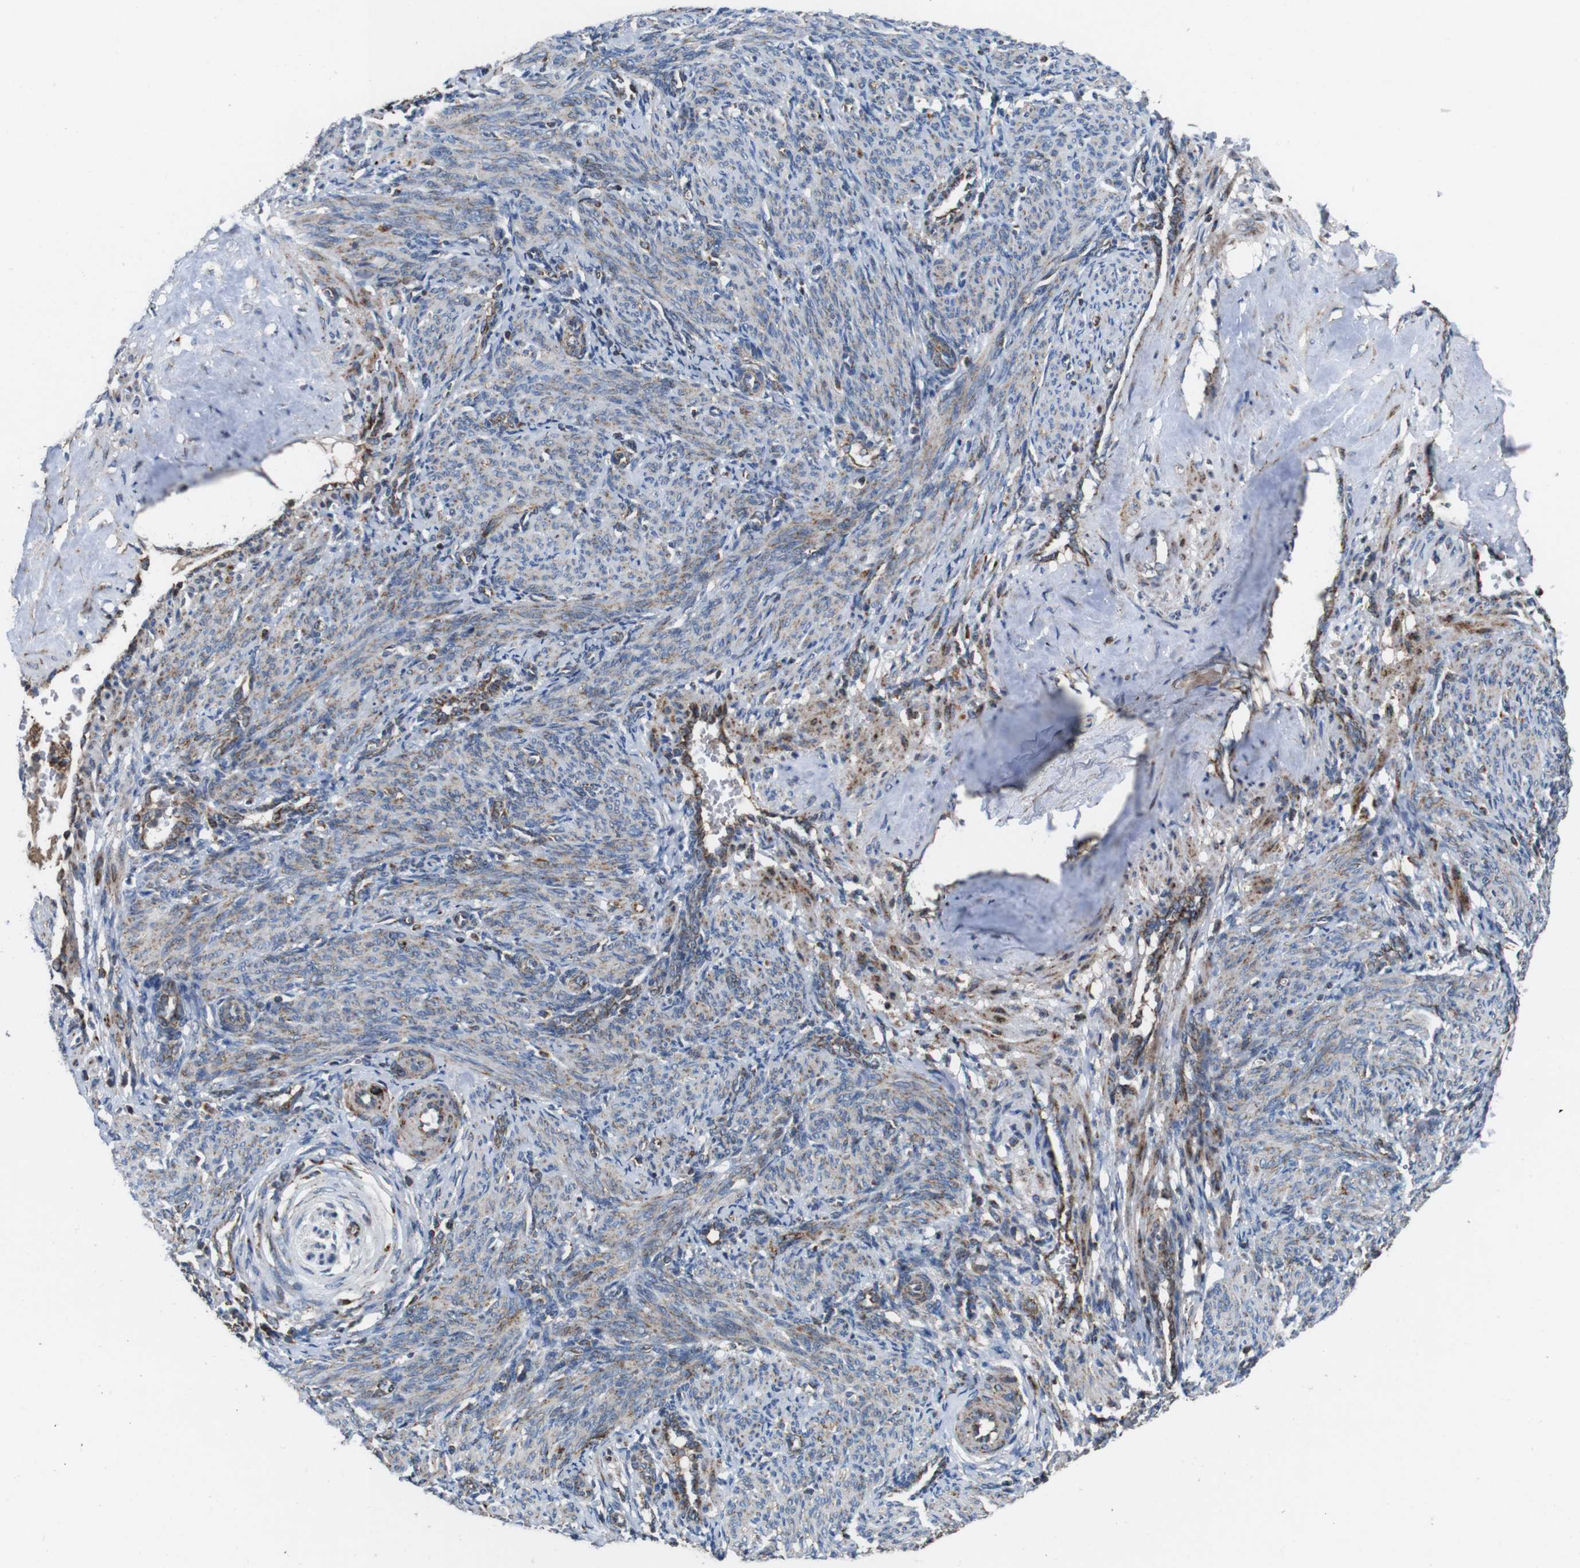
{"staining": {"intensity": "moderate", "quantity": "<25%", "location": "cytoplasmic/membranous"}, "tissue": "smooth muscle", "cell_type": "Smooth muscle cells", "image_type": "normal", "snomed": [{"axis": "morphology", "description": "Normal tissue, NOS"}, {"axis": "topography", "description": "Endometrium"}], "caption": "Human smooth muscle stained with a brown dye reveals moderate cytoplasmic/membranous positive positivity in about <25% of smooth muscle cells.", "gene": "HK1", "patient": {"sex": "female", "age": 33}}